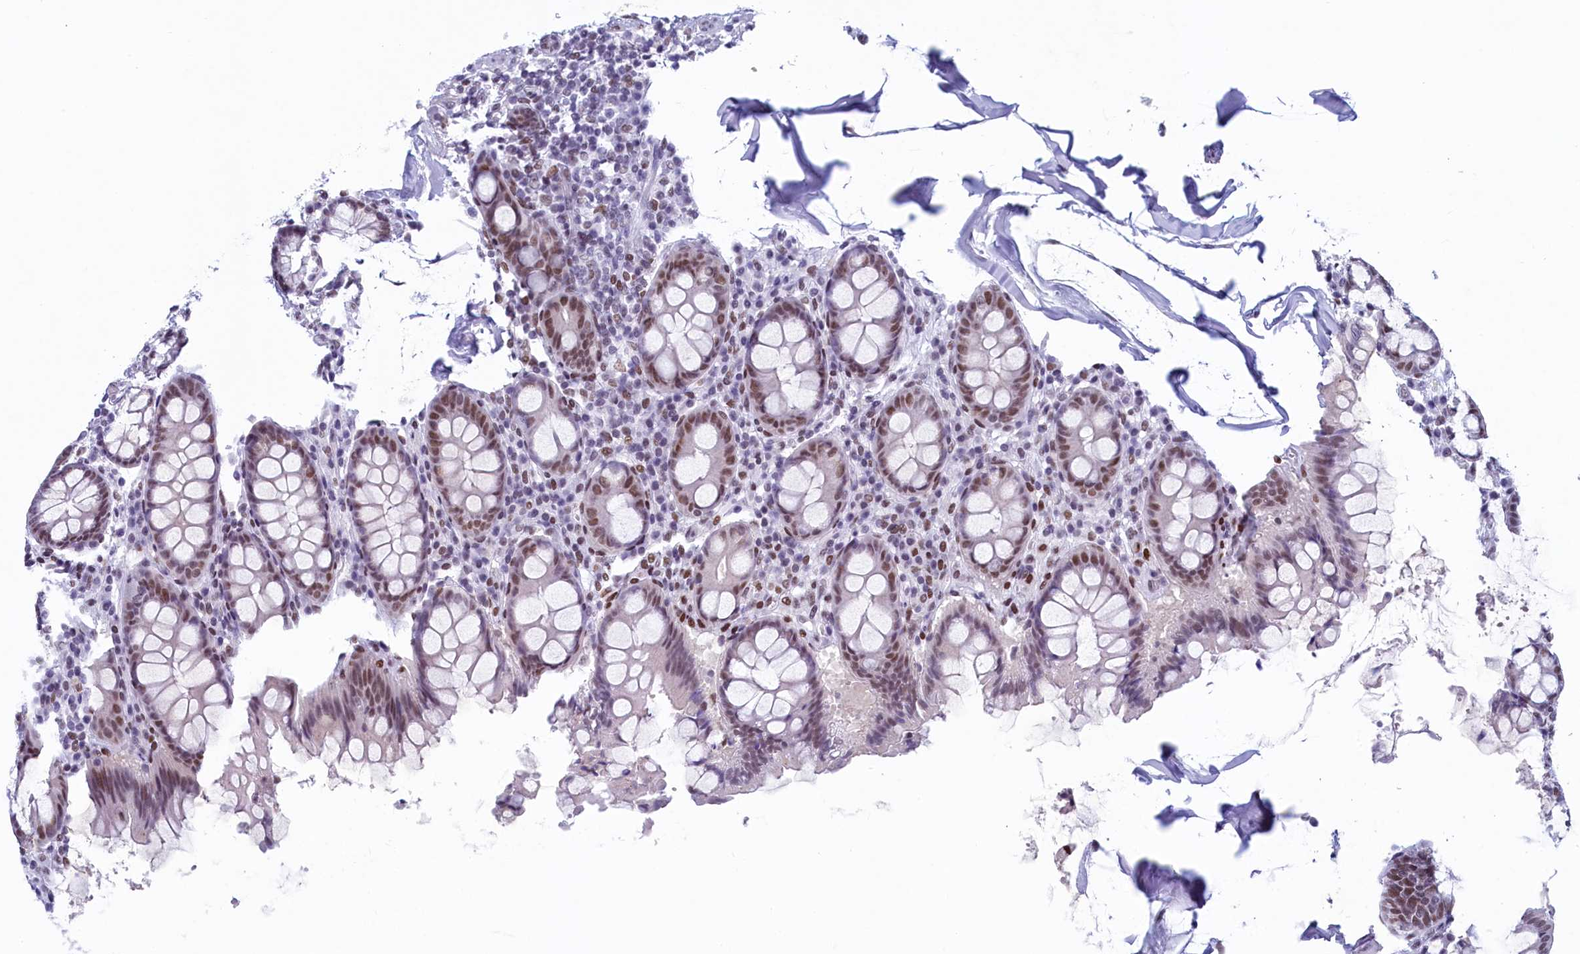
{"staining": {"intensity": "negative", "quantity": "none", "location": "none"}, "tissue": "colon", "cell_type": "Endothelial cells", "image_type": "normal", "snomed": [{"axis": "morphology", "description": "Normal tissue, NOS"}, {"axis": "topography", "description": "Colon"}], "caption": "An IHC micrograph of normal colon is shown. There is no staining in endothelial cells of colon. (DAB immunohistochemistry with hematoxylin counter stain).", "gene": "SUGP2", "patient": {"sex": "female", "age": 79}}